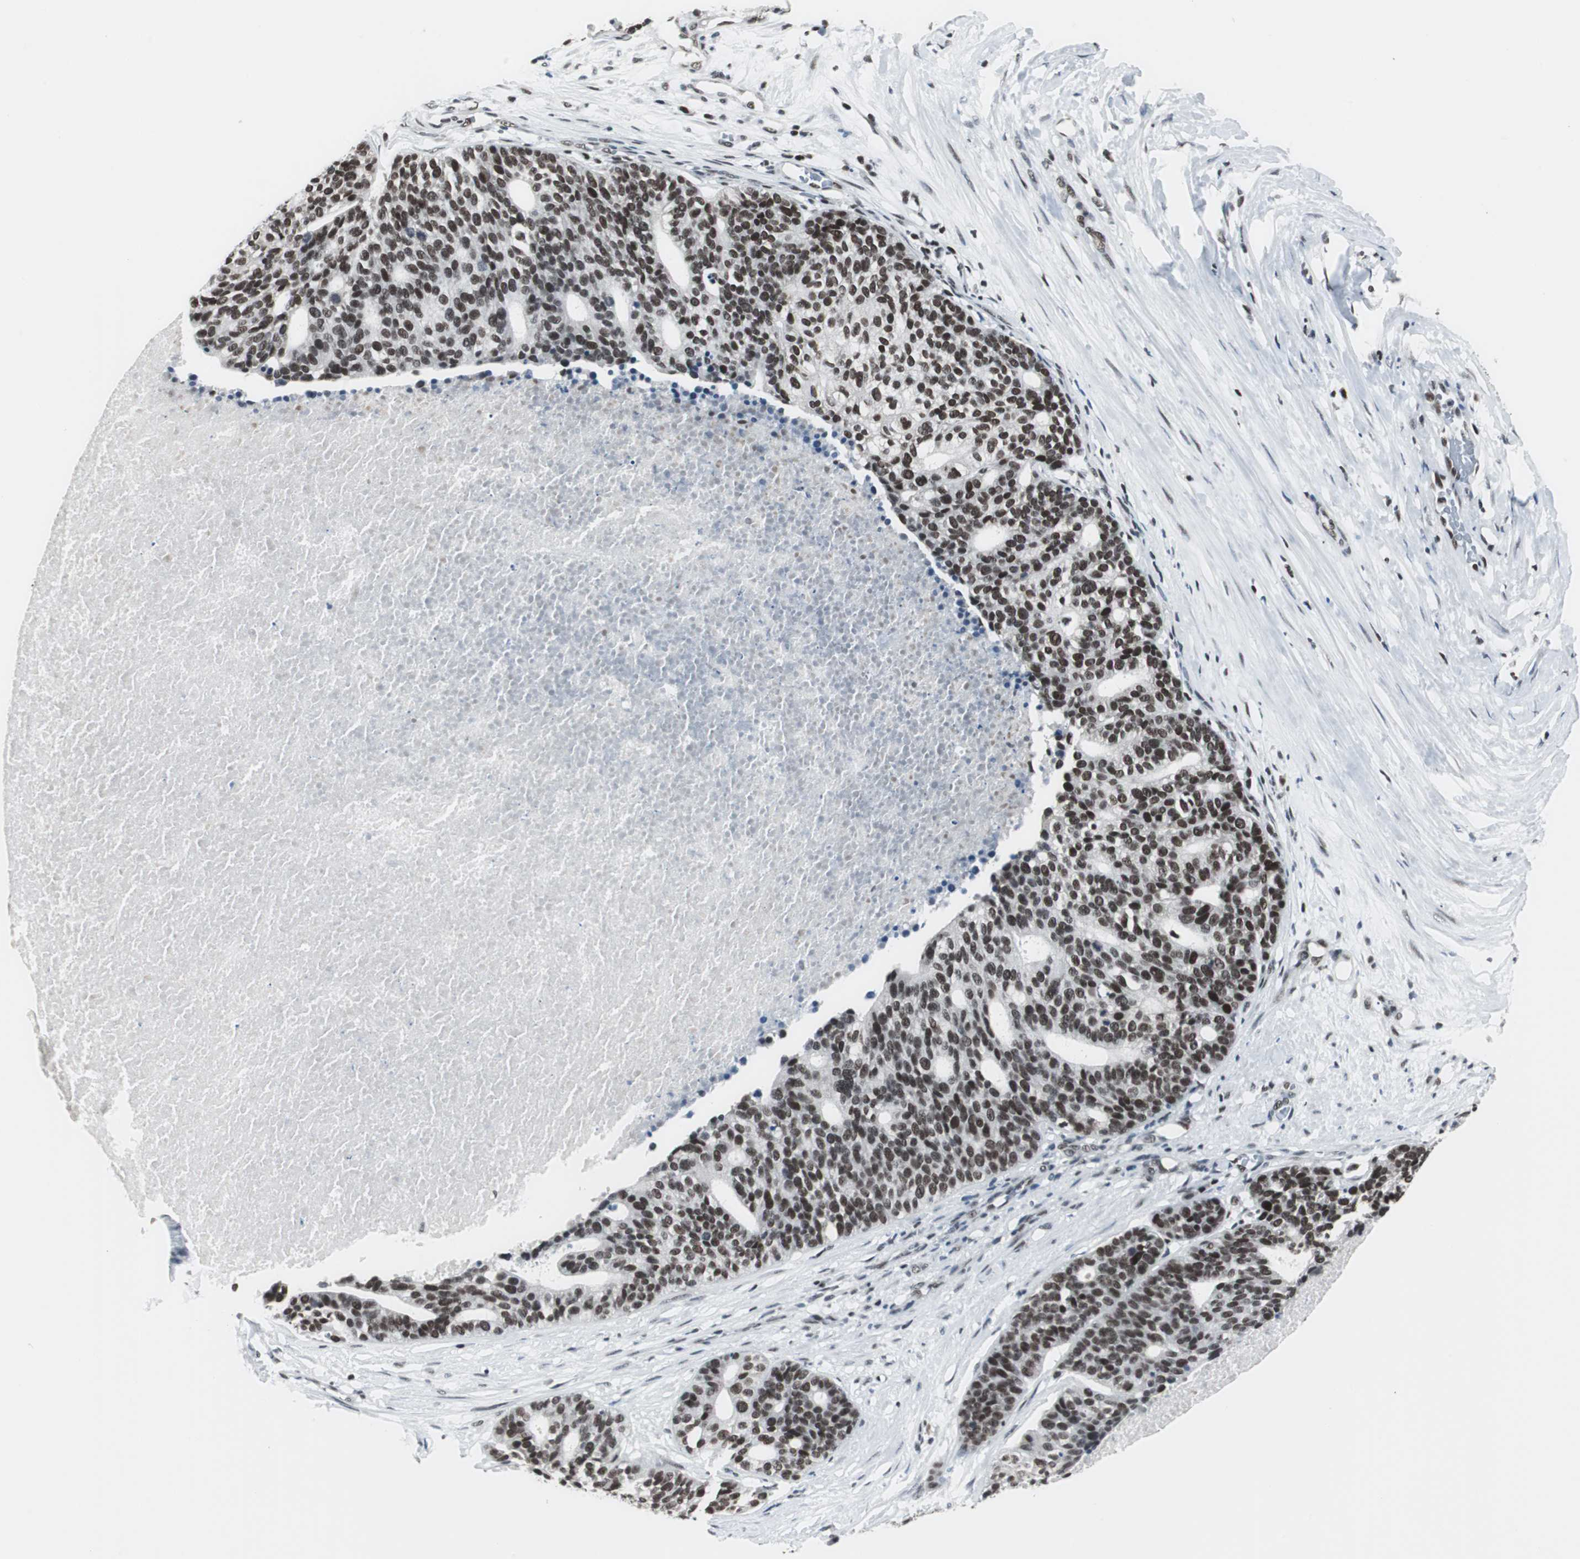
{"staining": {"intensity": "moderate", "quantity": ">75%", "location": "nuclear"}, "tissue": "ovarian cancer", "cell_type": "Tumor cells", "image_type": "cancer", "snomed": [{"axis": "morphology", "description": "Cystadenocarcinoma, serous, NOS"}, {"axis": "topography", "description": "Ovary"}], "caption": "Serous cystadenocarcinoma (ovarian) stained for a protein reveals moderate nuclear positivity in tumor cells. The protein is shown in brown color, while the nuclei are stained blue.", "gene": "RAD9A", "patient": {"sex": "female", "age": 59}}